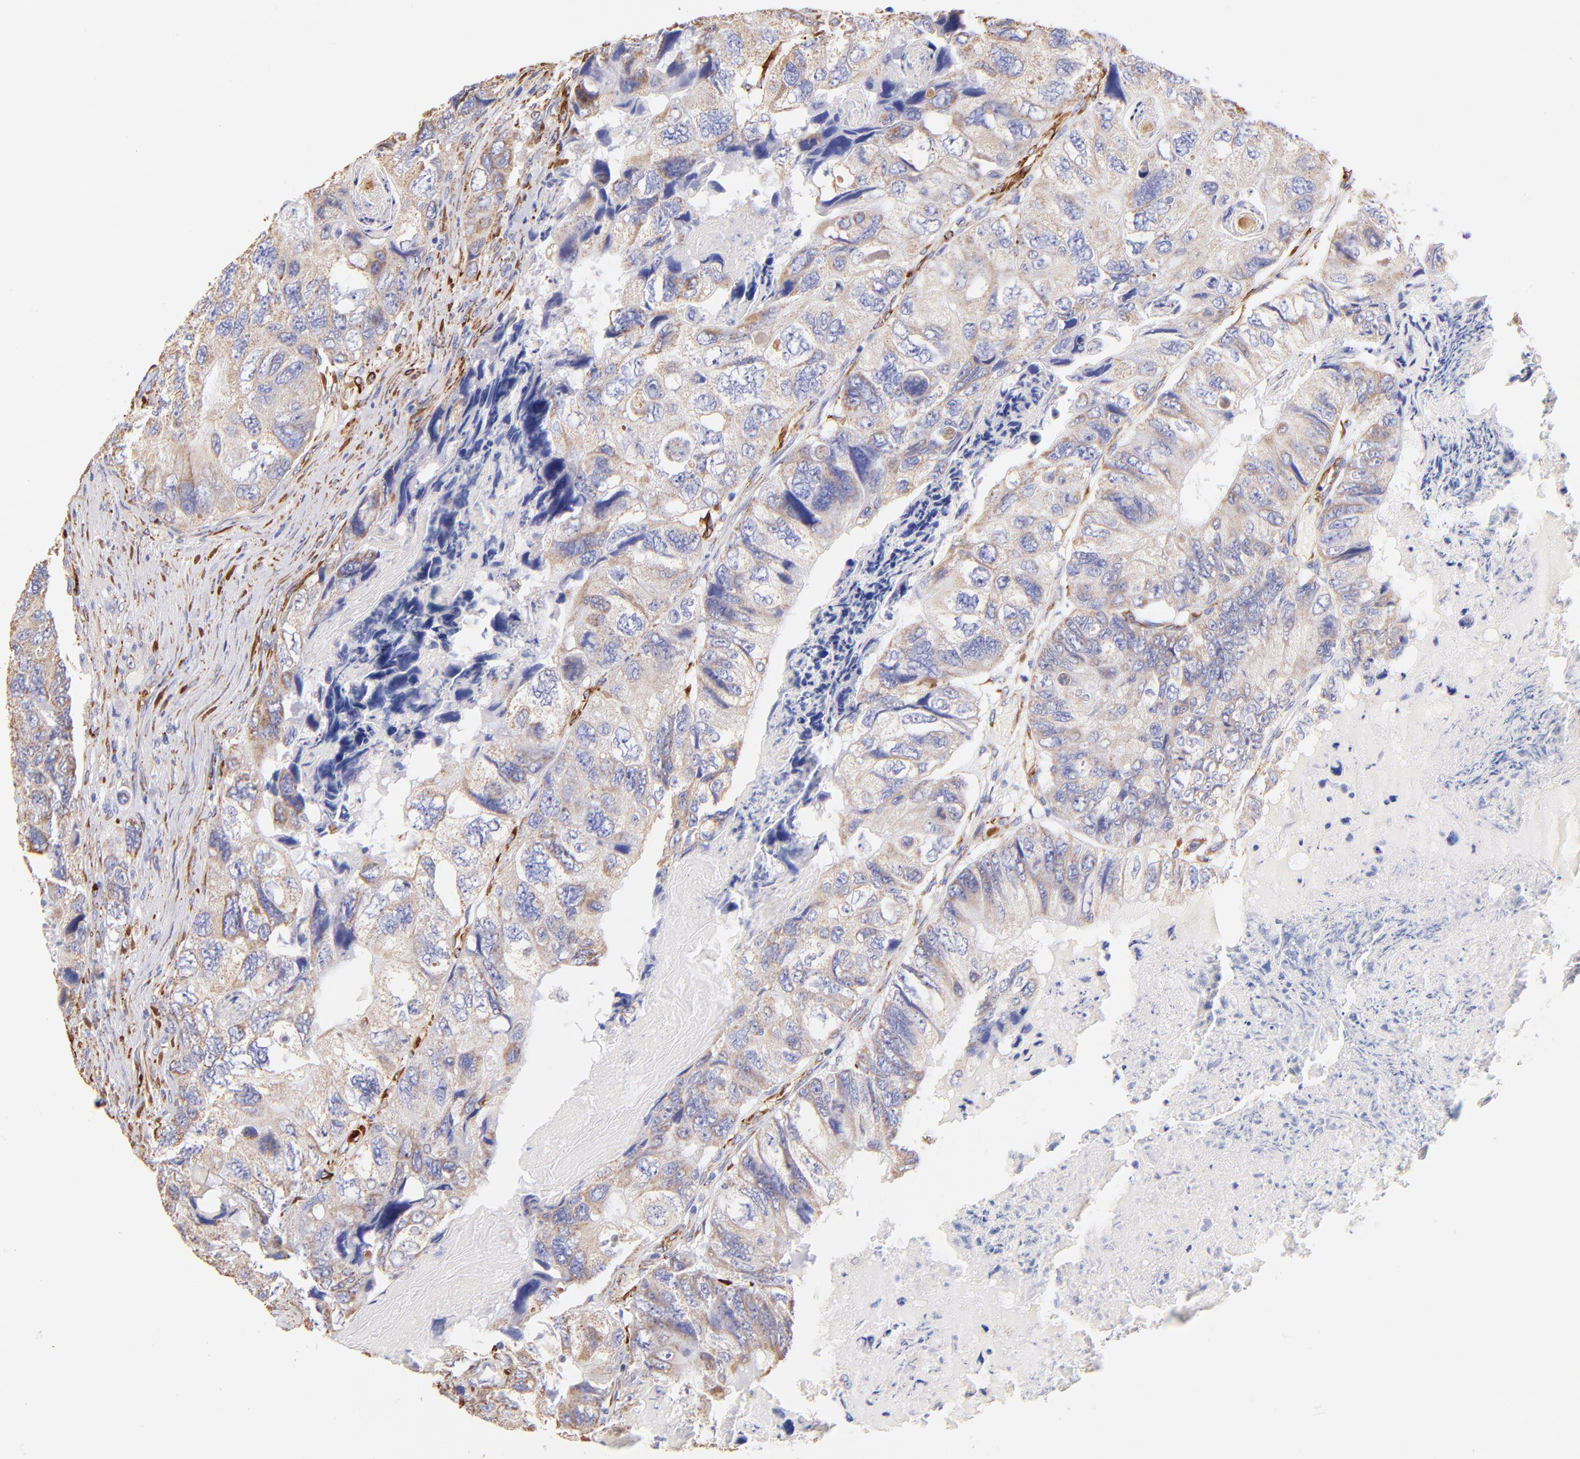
{"staining": {"intensity": "weak", "quantity": "25%-75%", "location": "cytoplasmic/membranous"}, "tissue": "colorectal cancer", "cell_type": "Tumor cells", "image_type": "cancer", "snomed": [{"axis": "morphology", "description": "Adenocarcinoma, NOS"}, {"axis": "topography", "description": "Rectum"}], "caption": "Protein expression analysis of human adenocarcinoma (colorectal) reveals weak cytoplasmic/membranous positivity in about 25%-75% of tumor cells.", "gene": "SPARC", "patient": {"sex": "female", "age": 82}}